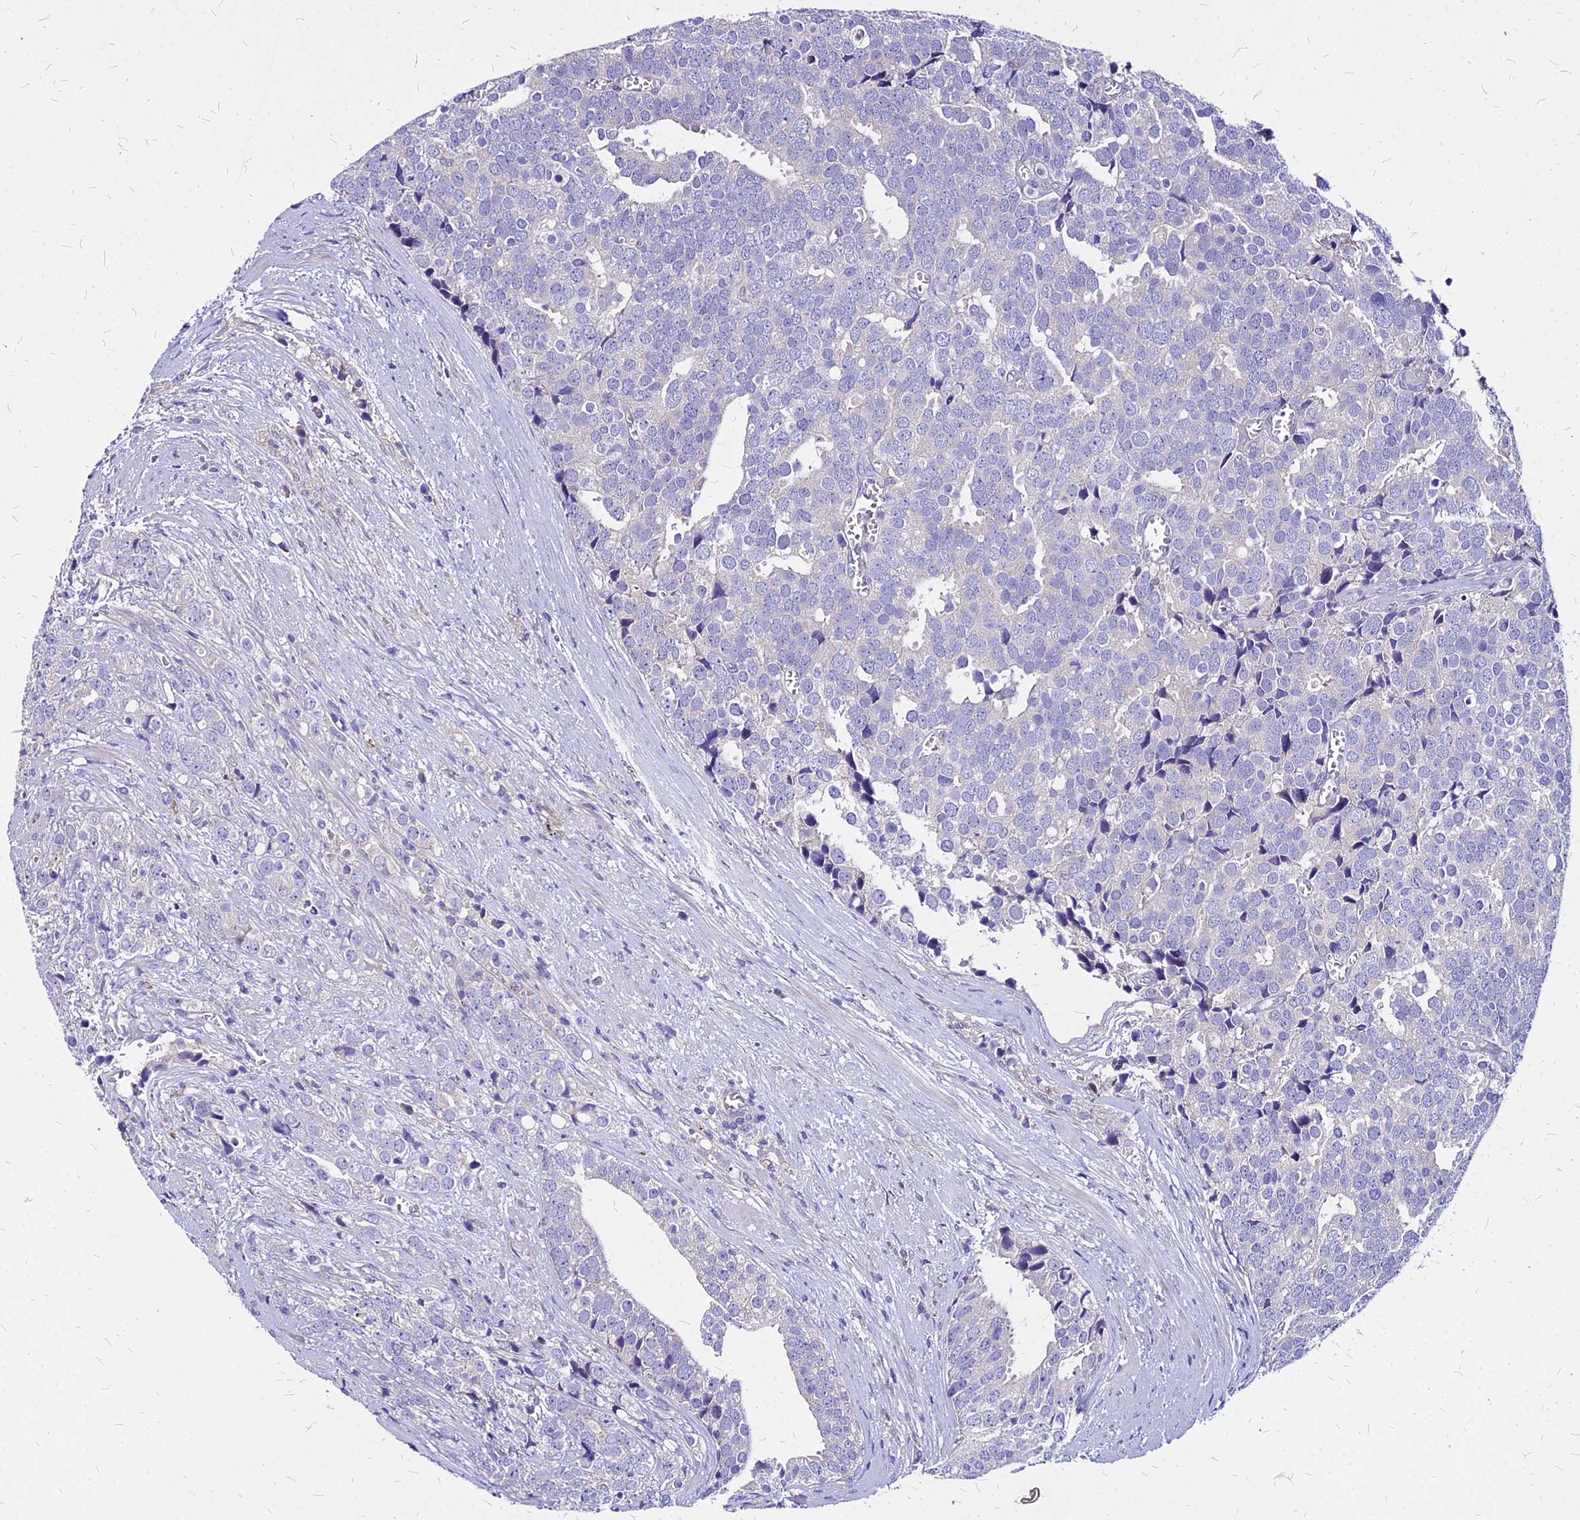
{"staining": {"intensity": "negative", "quantity": "none", "location": "none"}, "tissue": "prostate cancer", "cell_type": "Tumor cells", "image_type": "cancer", "snomed": [{"axis": "morphology", "description": "Adenocarcinoma, High grade"}, {"axis": "topography", "description": "Prostate"}], "caption": "Immunohistochemistry photomicrograph of neoplastic tissue: prostate cancer (adenocarcinoma (high-grade)) stained with DAB demonstrates no significant protein staining in tumor cells.", "gene": "COMMD10", "patient": {"sex": "male", "age": 71}}